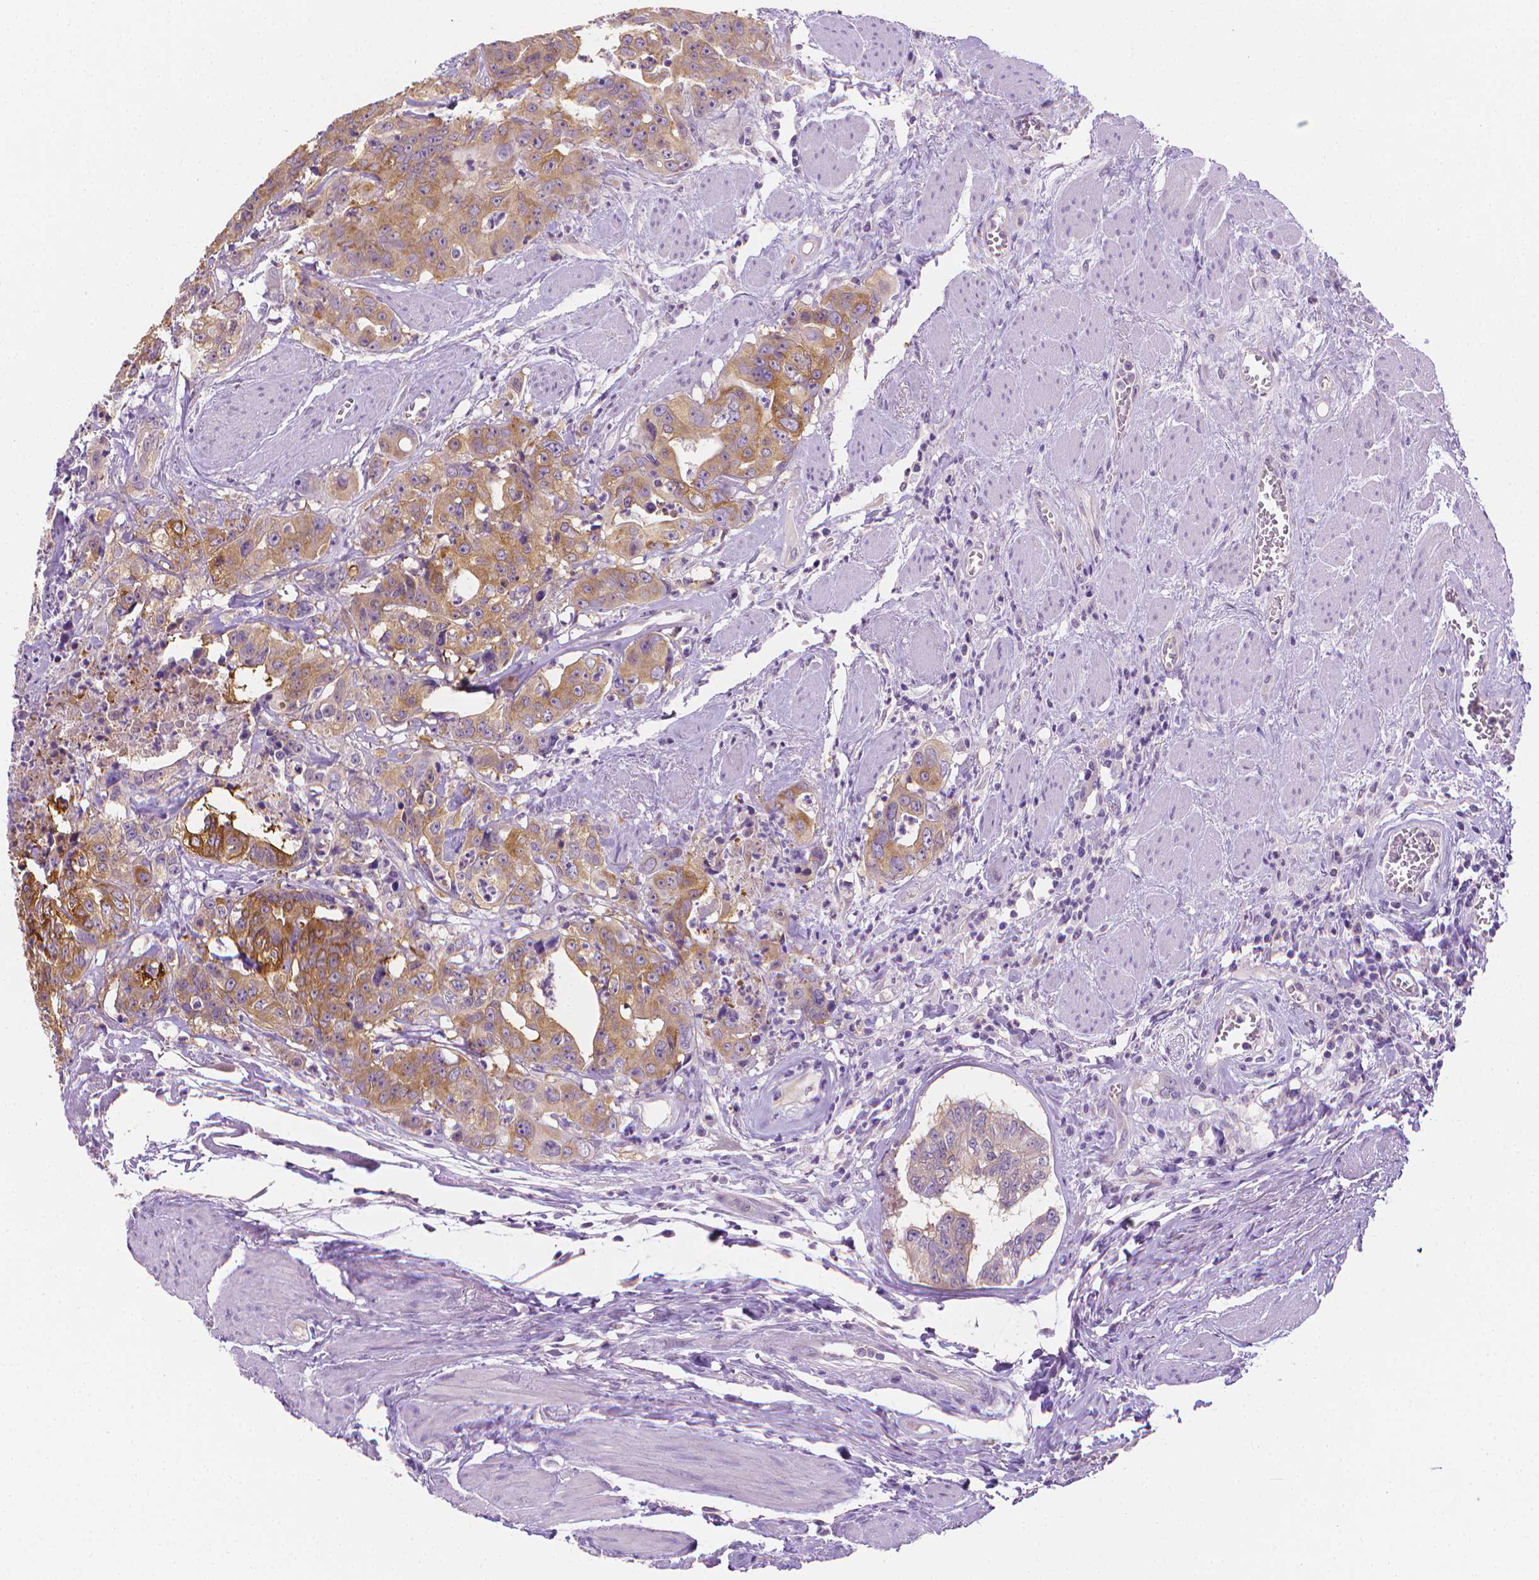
{"staining": {"intensity": "weak", "quantity": ">75%", "location": "cytoplasmic/membranous"}, "tissue": "colorectal cancer", "cell_type": "Tumor cells", "image_type": "cancer", "snomed": [{"axis": "morphology", "description": "Adenocarcinoma, NOS"}, {"axis": "topography", "description": "Rectum"}], "caption": "Protein staining of adenocarcinoma (colorectal) tissue shows weak cytoplasmic/membranous expression in about >75% of tumor cells. The staining was performed using DAB (3,3'-diaminobenzidine), with brown indicating positive protein expression. Nuclei are stained blue with hematoxylin.", "gene": "FASN", "patient": {"sex": "female", "age": 62}}